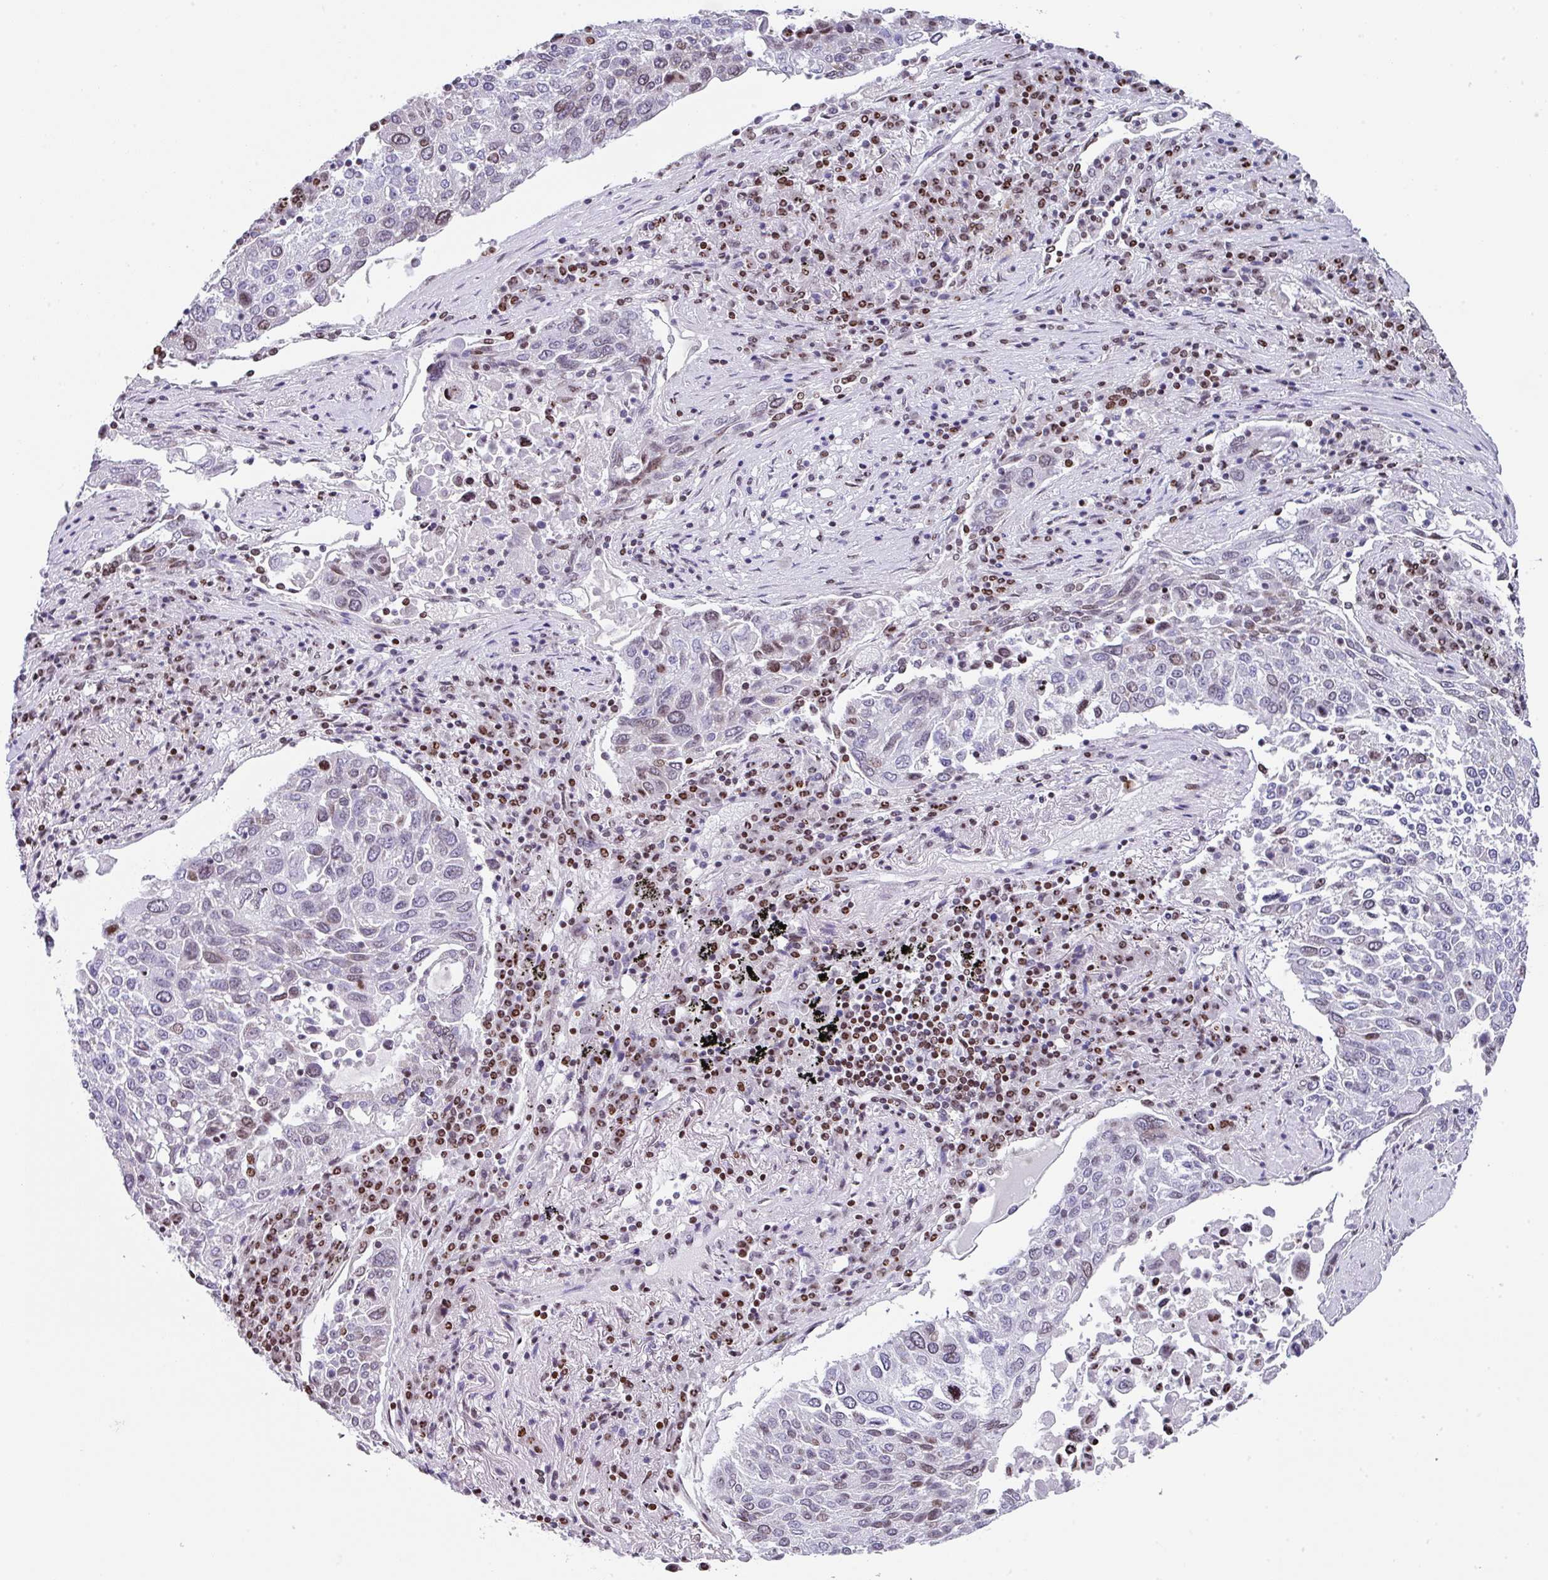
{"staining": {"intensity": "moderate", "quantity": "<25%", "location": "nuclear"}, "tissue": "lung cancer", "cell_type": "Tumor cells", "image_type": "cancer", "snomed": [{"axis": "morphology", "description": "Squamous cell carcinoma, NOS"}, {"axis": "topography", "description": "Lung"}], "caption": "The image displays staining of lung squamous cell carcinoma, revealing moderate nuclear protein expression (brown color) within tumor cells. The protein of interest is stained brown, and the nuclei are stained in blue (DAB (3,3'-diaminobenzidine) IHC with brightfield microscopy, high magnification).", "gene": "TCF3", "patient": {"sex": "male", "age": 65}}